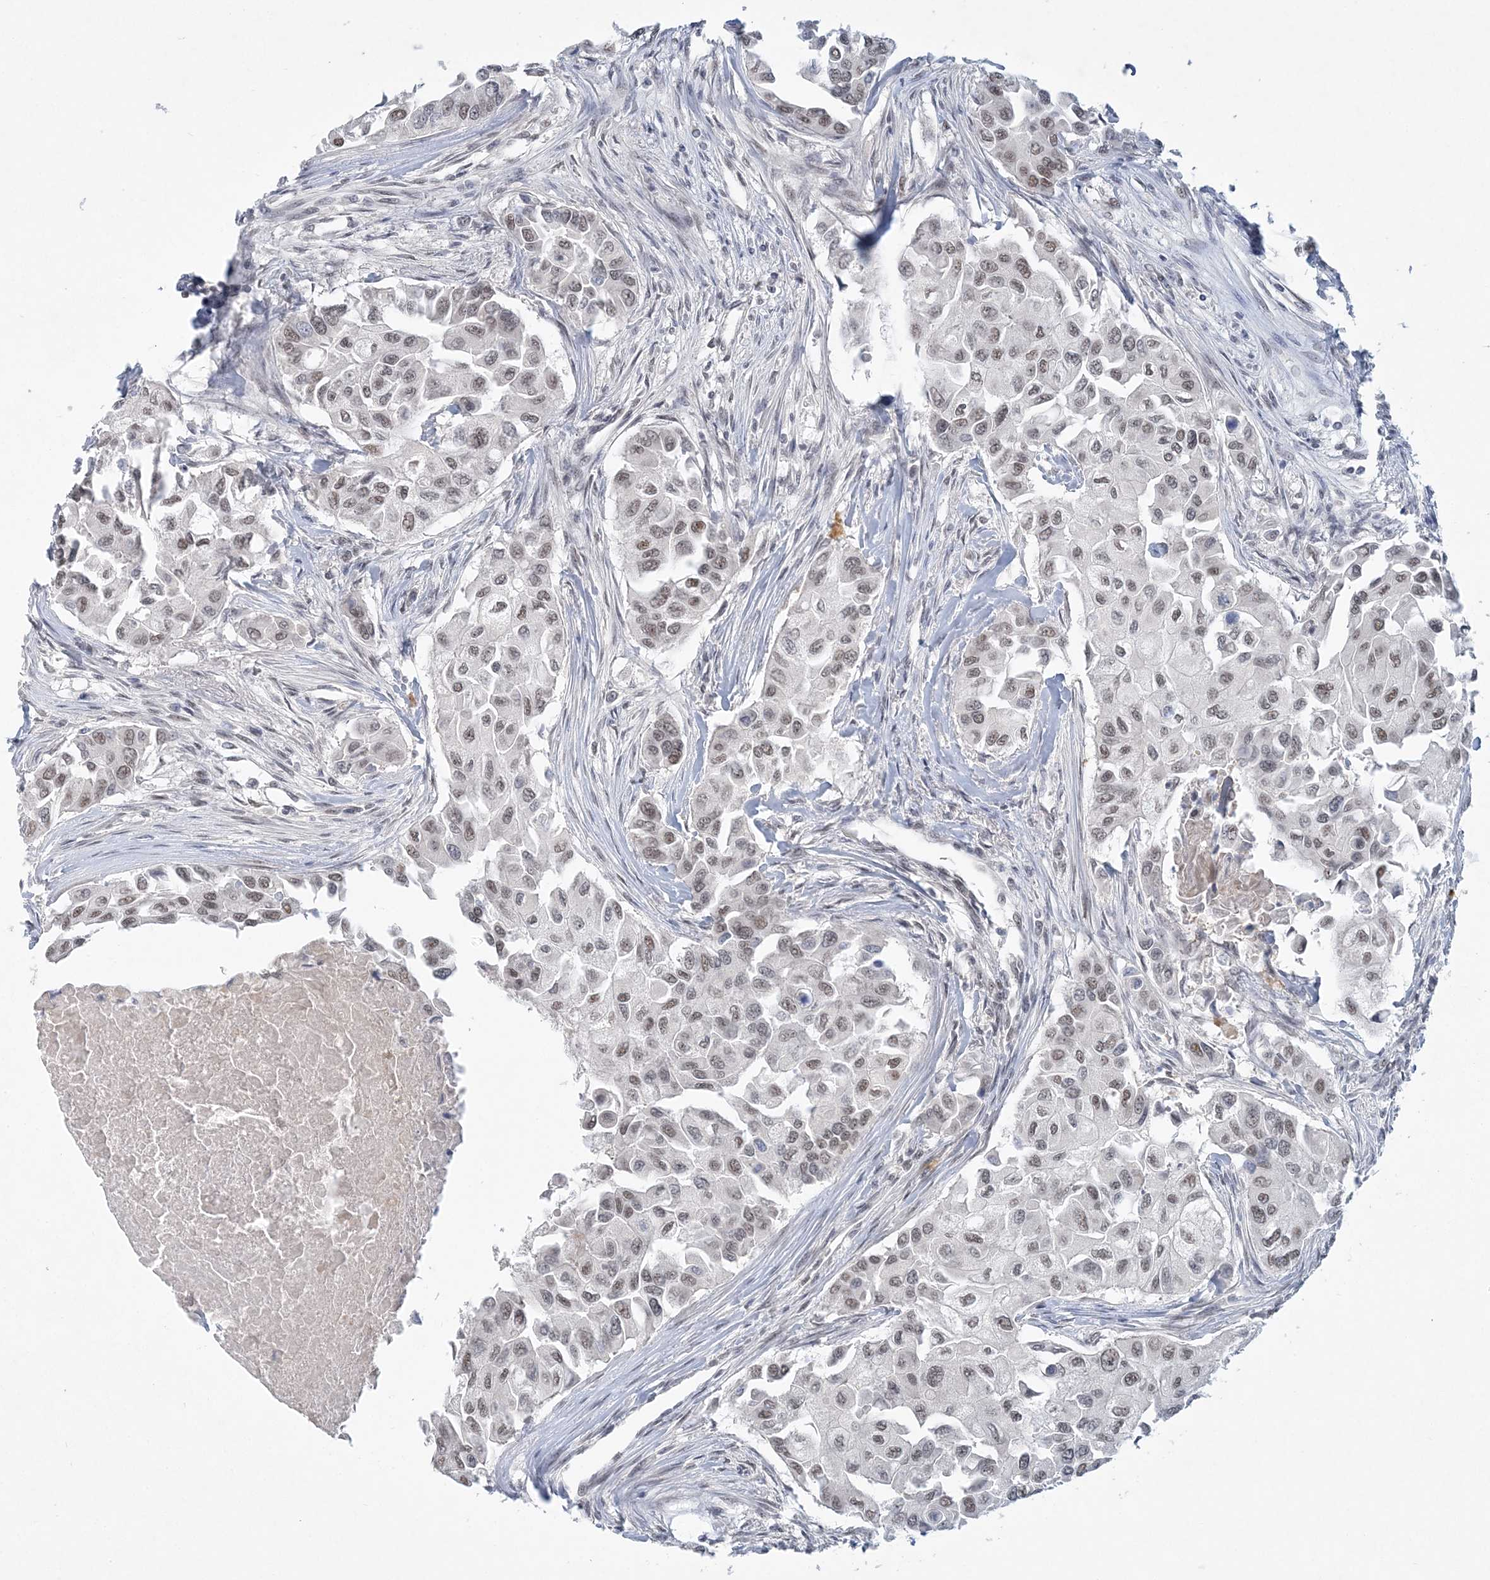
{"staining": {"intensity": "weak", "quantity": "25%-75%", "location": "nuclear"}, "tissue": "breast cancer", "cell_type": "Tumor cells", "image_type": "cancer", "snomed": [{"axis": "morphology", "description": "Normal tissue, NOS"}, {"axis": "morphology", "description": "Duct carcinoma"}, {"axis": "topography", "description": "Breast"}], "caption": "Immunohistochemical staining of breast invasive ductal carcinoma displays low levels of weak nuclear staining in approximately 25%-75% of tumor cells.", "gene": "KMT2D", "patient": {"sex": "female", "age": 49}}